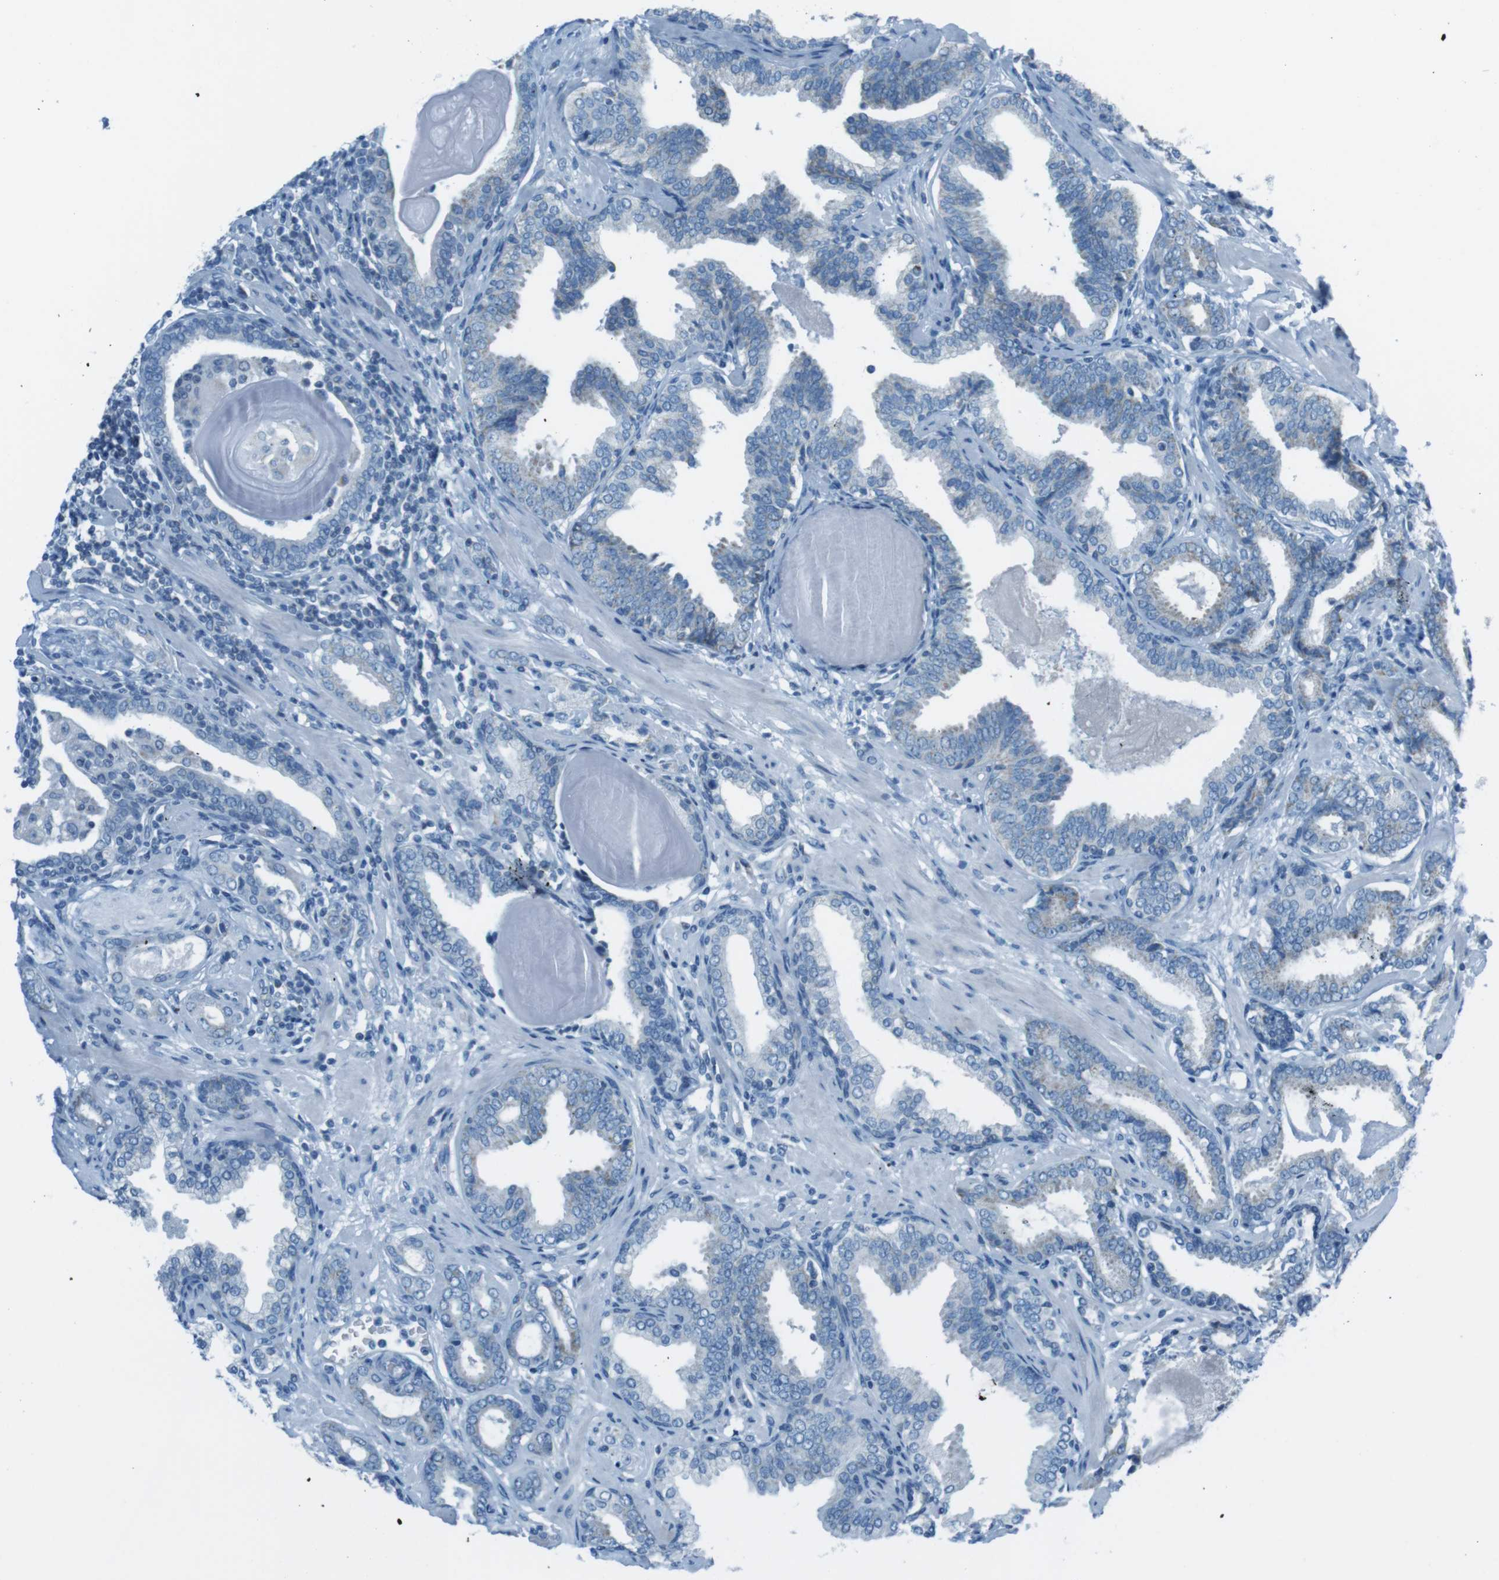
{"staining": {"intensity": "negative", "quantity": "none", "location": "none"}, "tissue": "prostate cancer", "cell_type": "Tumor cells", "image_type": "cancer", "snomed": [{"axis": "morphology", "description": "Adenocarcinoma, Low grade"}, {"axis": "topography", "description": "Prostate"}], "caption": "Immunohistochemistry (IHC) photomicrograph of neoplastic tissue: human prostate cancer (low-grade adenocarcinoma) stained with DAB (3,3'-diaminobenzidine) displays no significant protein expression in tumor cells.", "gene": "DNAJA3", "patient": {"sex": "male", "age": 53}}